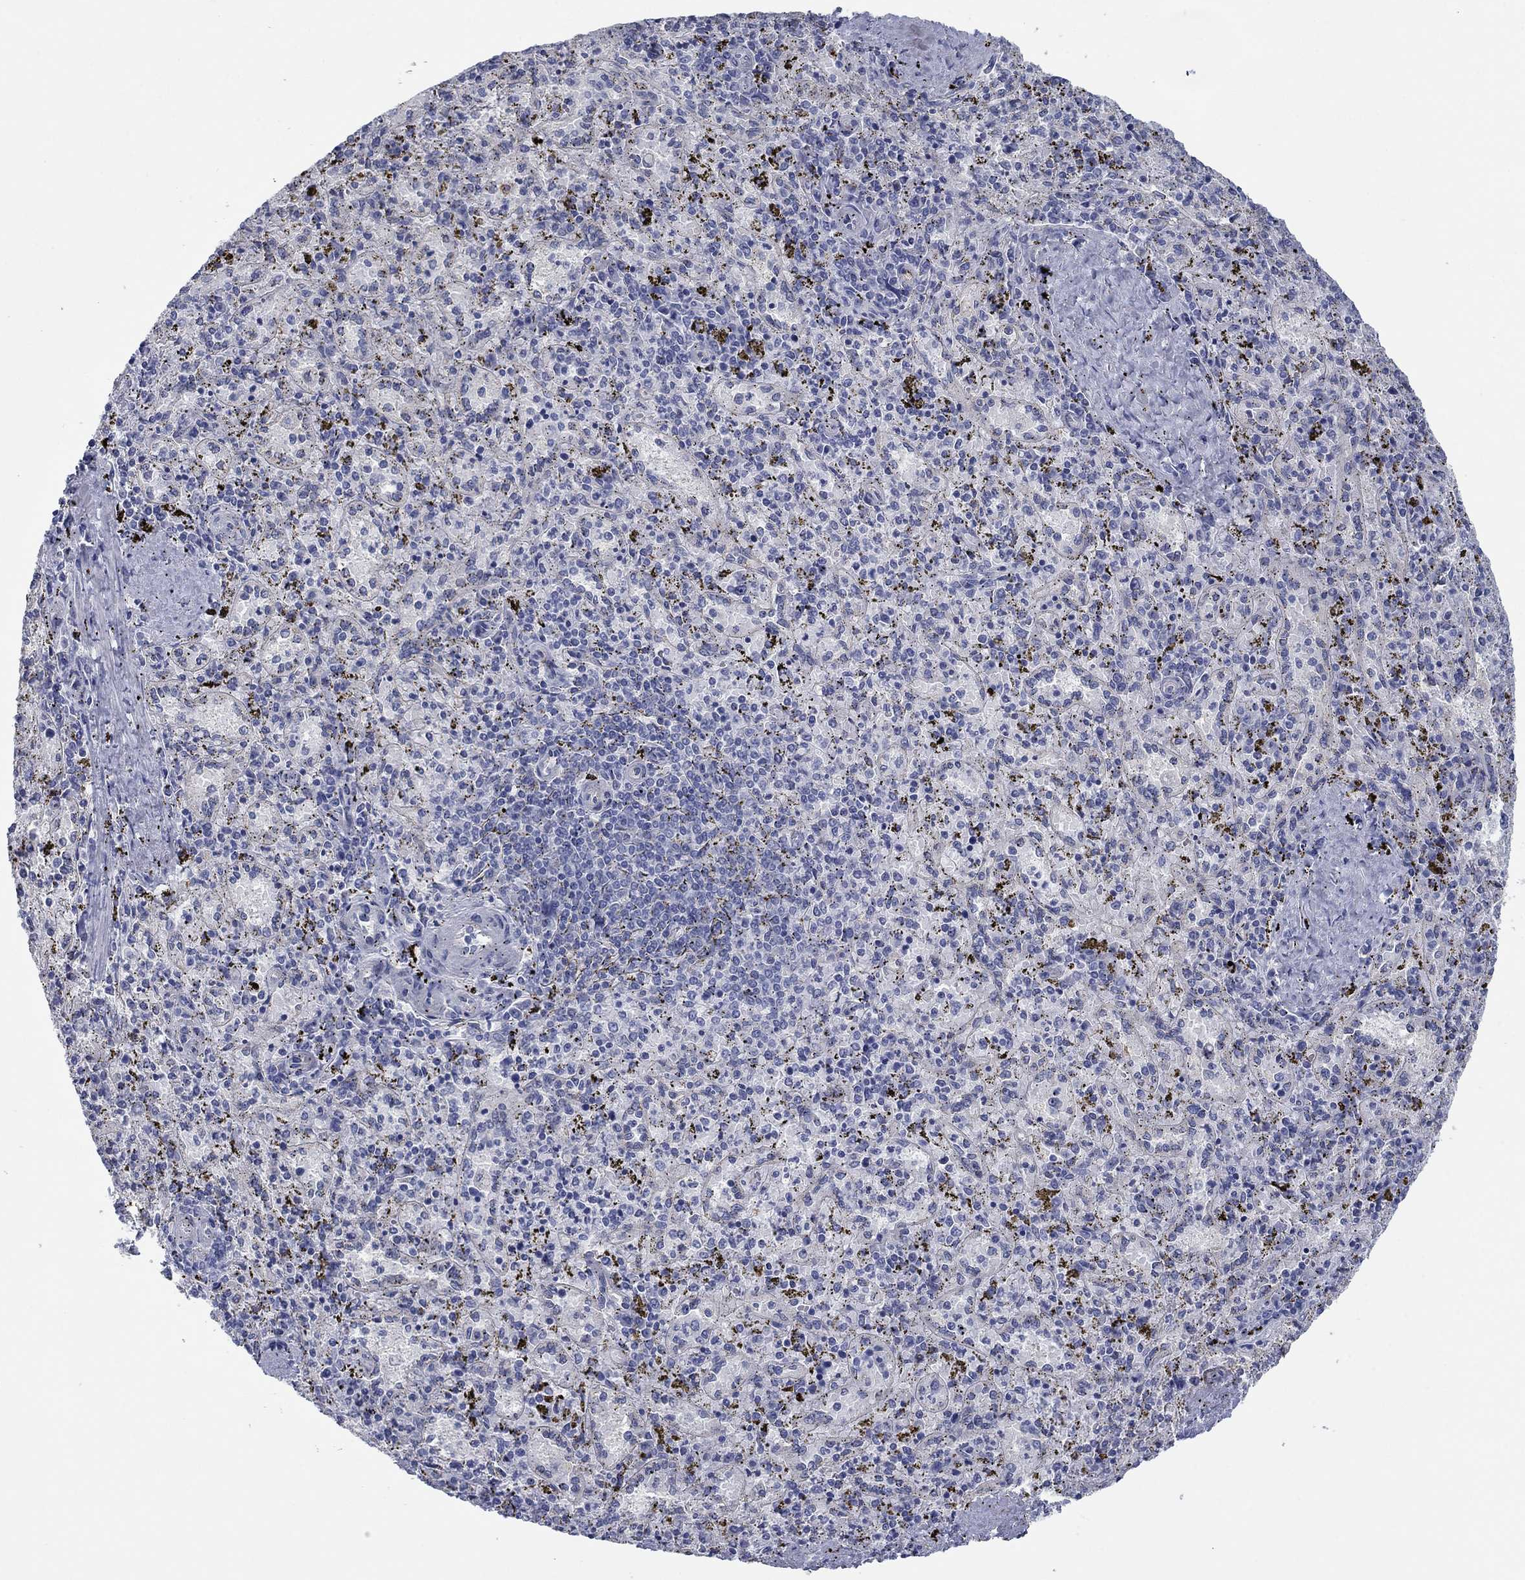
{"staining": {"intensity": "negative", "quantity": "none", "location": "none"}, "tissue": "spleen", "cell_type": "Cells in red pulp", "image_type": "normal", "snomed": [{"axis": "morphology", "description": "Normal tissue, NOS"}, {"axis": "topography", "description": "Spleen"}], "caption": "DAB immunohistochemical staining of benign human spleen shows no significant expression in cells in red pulp.", "gene": "APOC3", "patient": {"sex": "female", "age": 50}}